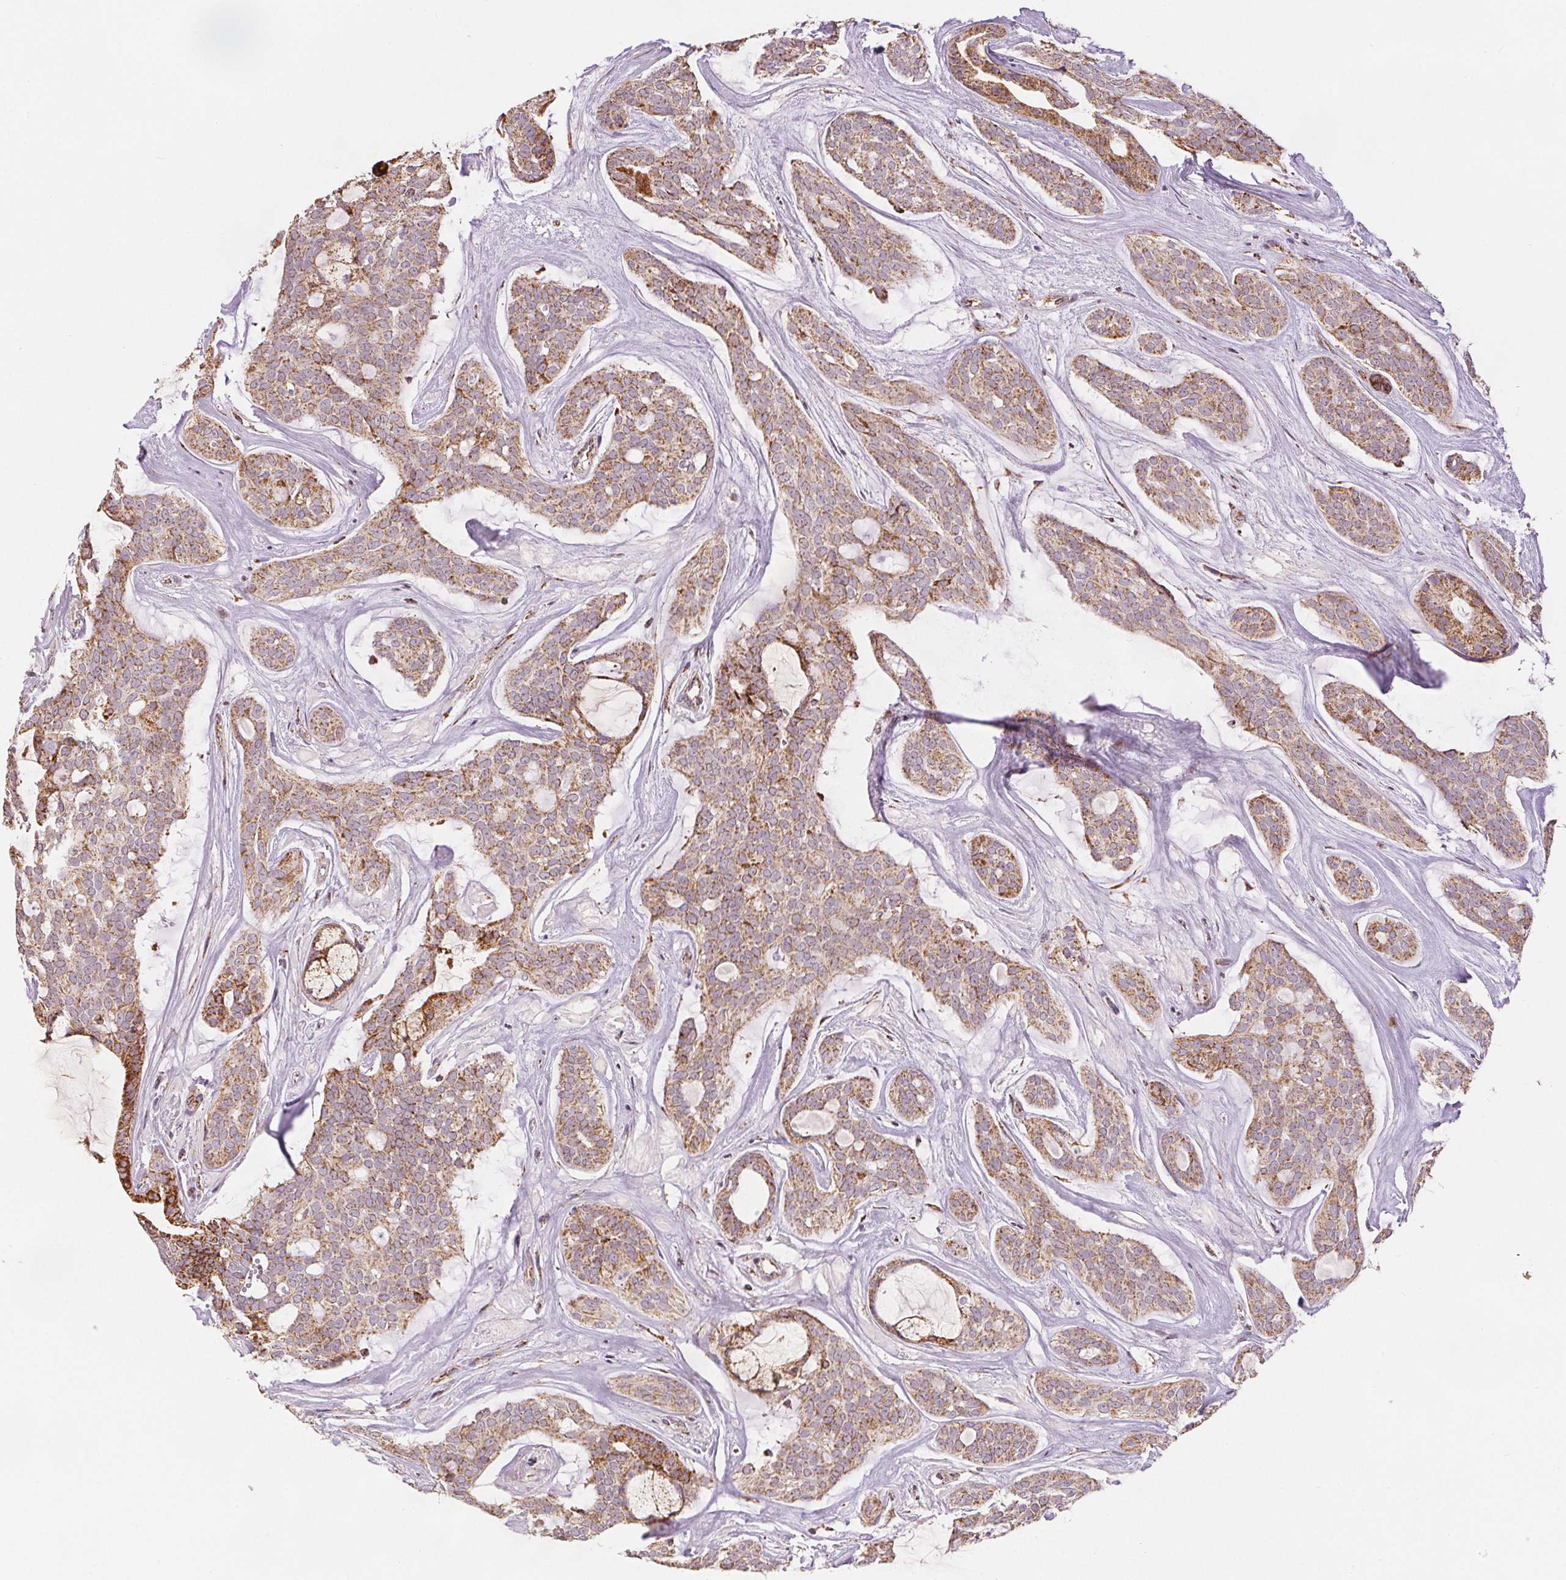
{"staining": {"intensity": "moderate", "quantity": "<25%", "location": "cytoplasmic/membranous"}, "tissue": "head and neck cancer", "cell_type": "Tumor cells", "image_type": "cancer", "snomed": [{"axis": "morphology", "description": "Adenocarcinoma, NOS"}, {"axis": "topography", "description": "Head-Neck"}], "caption": "An IHC micrograph of tumor tissue is shown. Protein staining in brown shows moderate cytoplasmic/membranous positivity in adenocarcinoma (head and neck) within tumor cells.", "gene": "SDHB", "patient": {"sex": "male", "age": 66}}